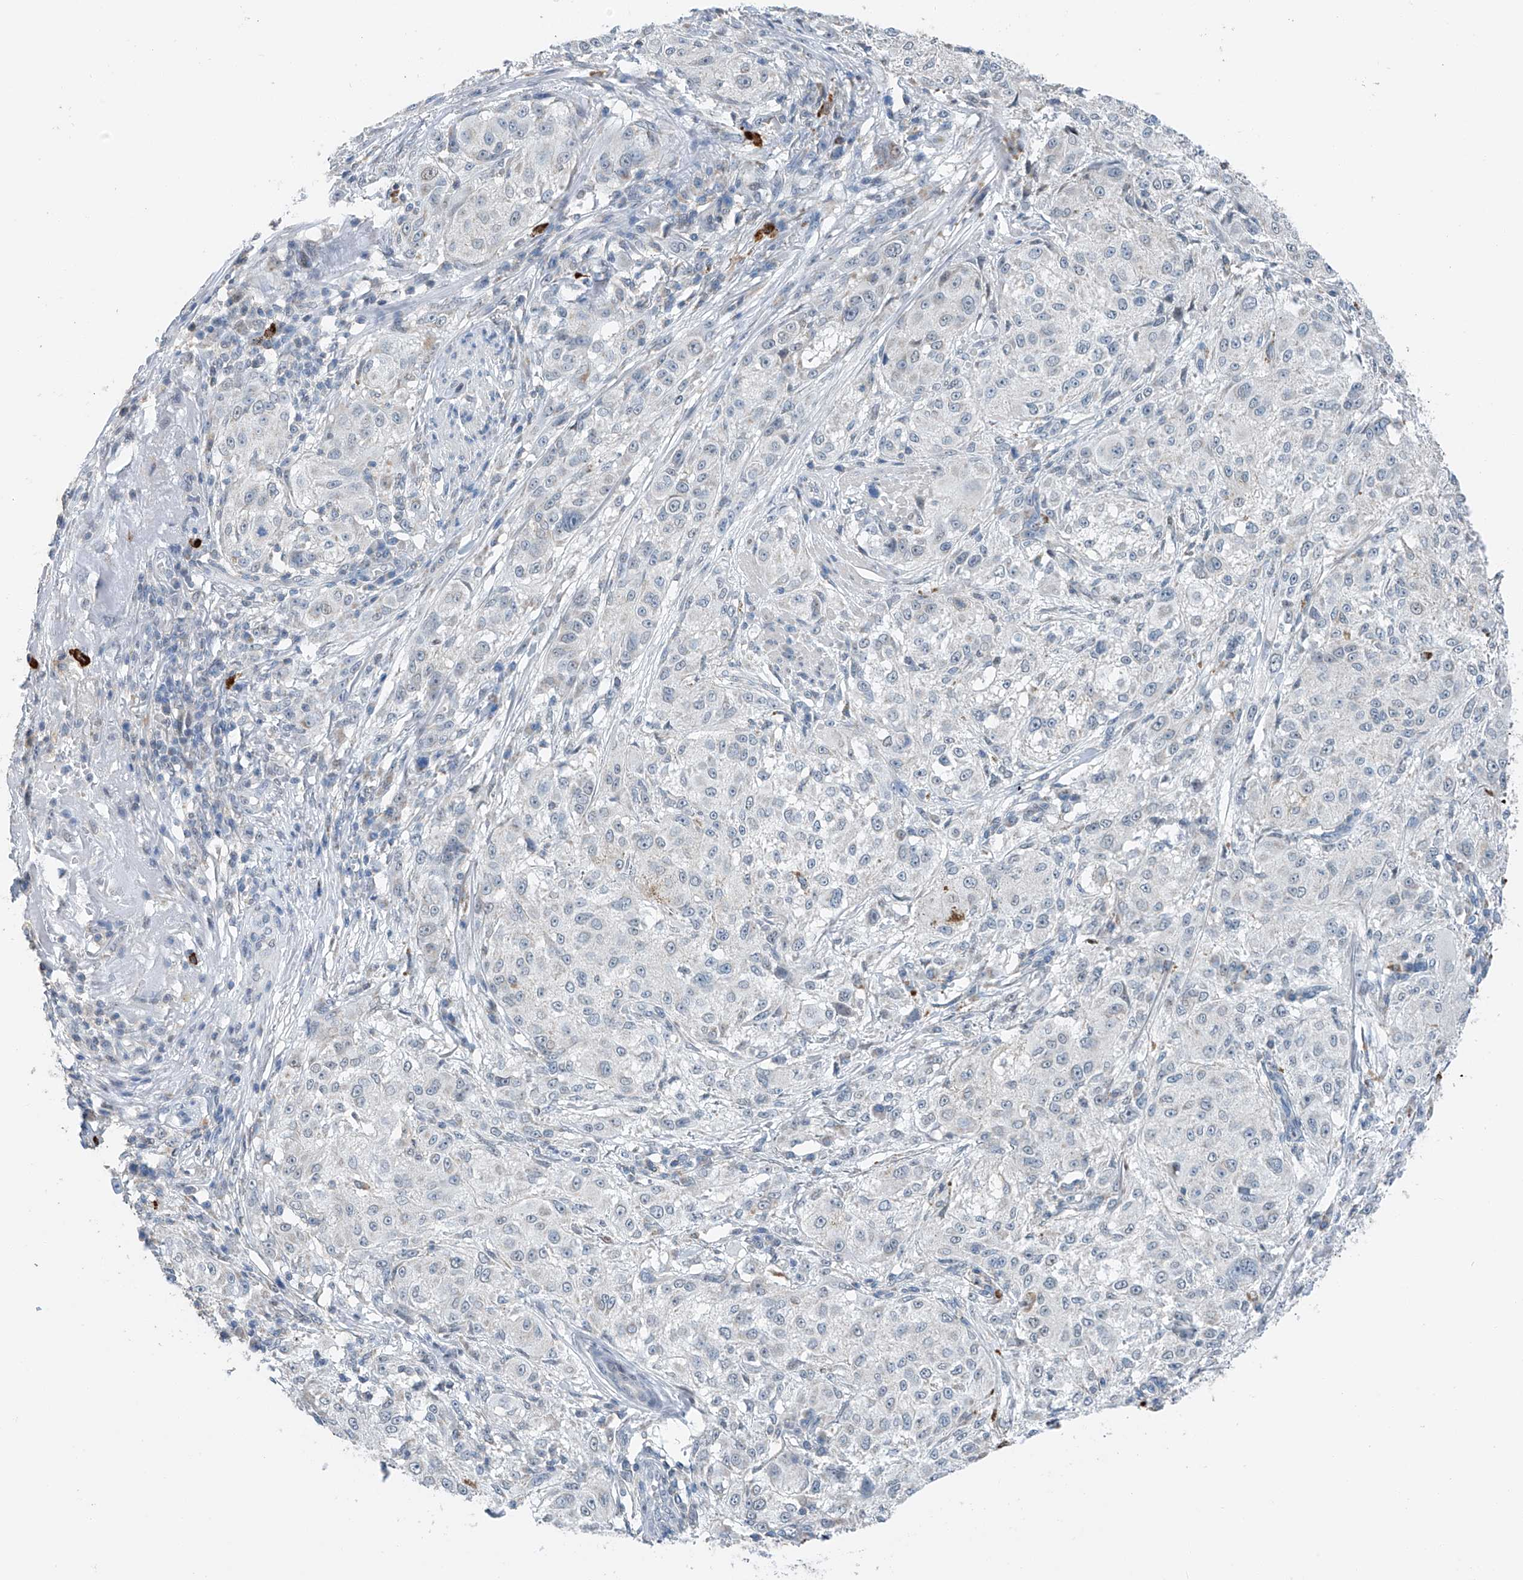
{"staining": {"intensity": "negative", "quantity": "none", "location": "none"}, "tissue": "melanoma", "cell_type": "Tumor cells", "image_type": "cancer", "snomed": [{"axis": "morphology", "description": "Necrosis, NOS"}, {"axis": "morphology", "description": "Malignant melanoma, NOS"}, {"axis": "topography", "description": "Skin"}], "caption": "This is an immunohistochemistry (IHC) photomicrograph of human malignant melanoma. There is no staining in tumor cells.", "gene": "KLF15", "patient": {"sex": "female", "age": 87}}